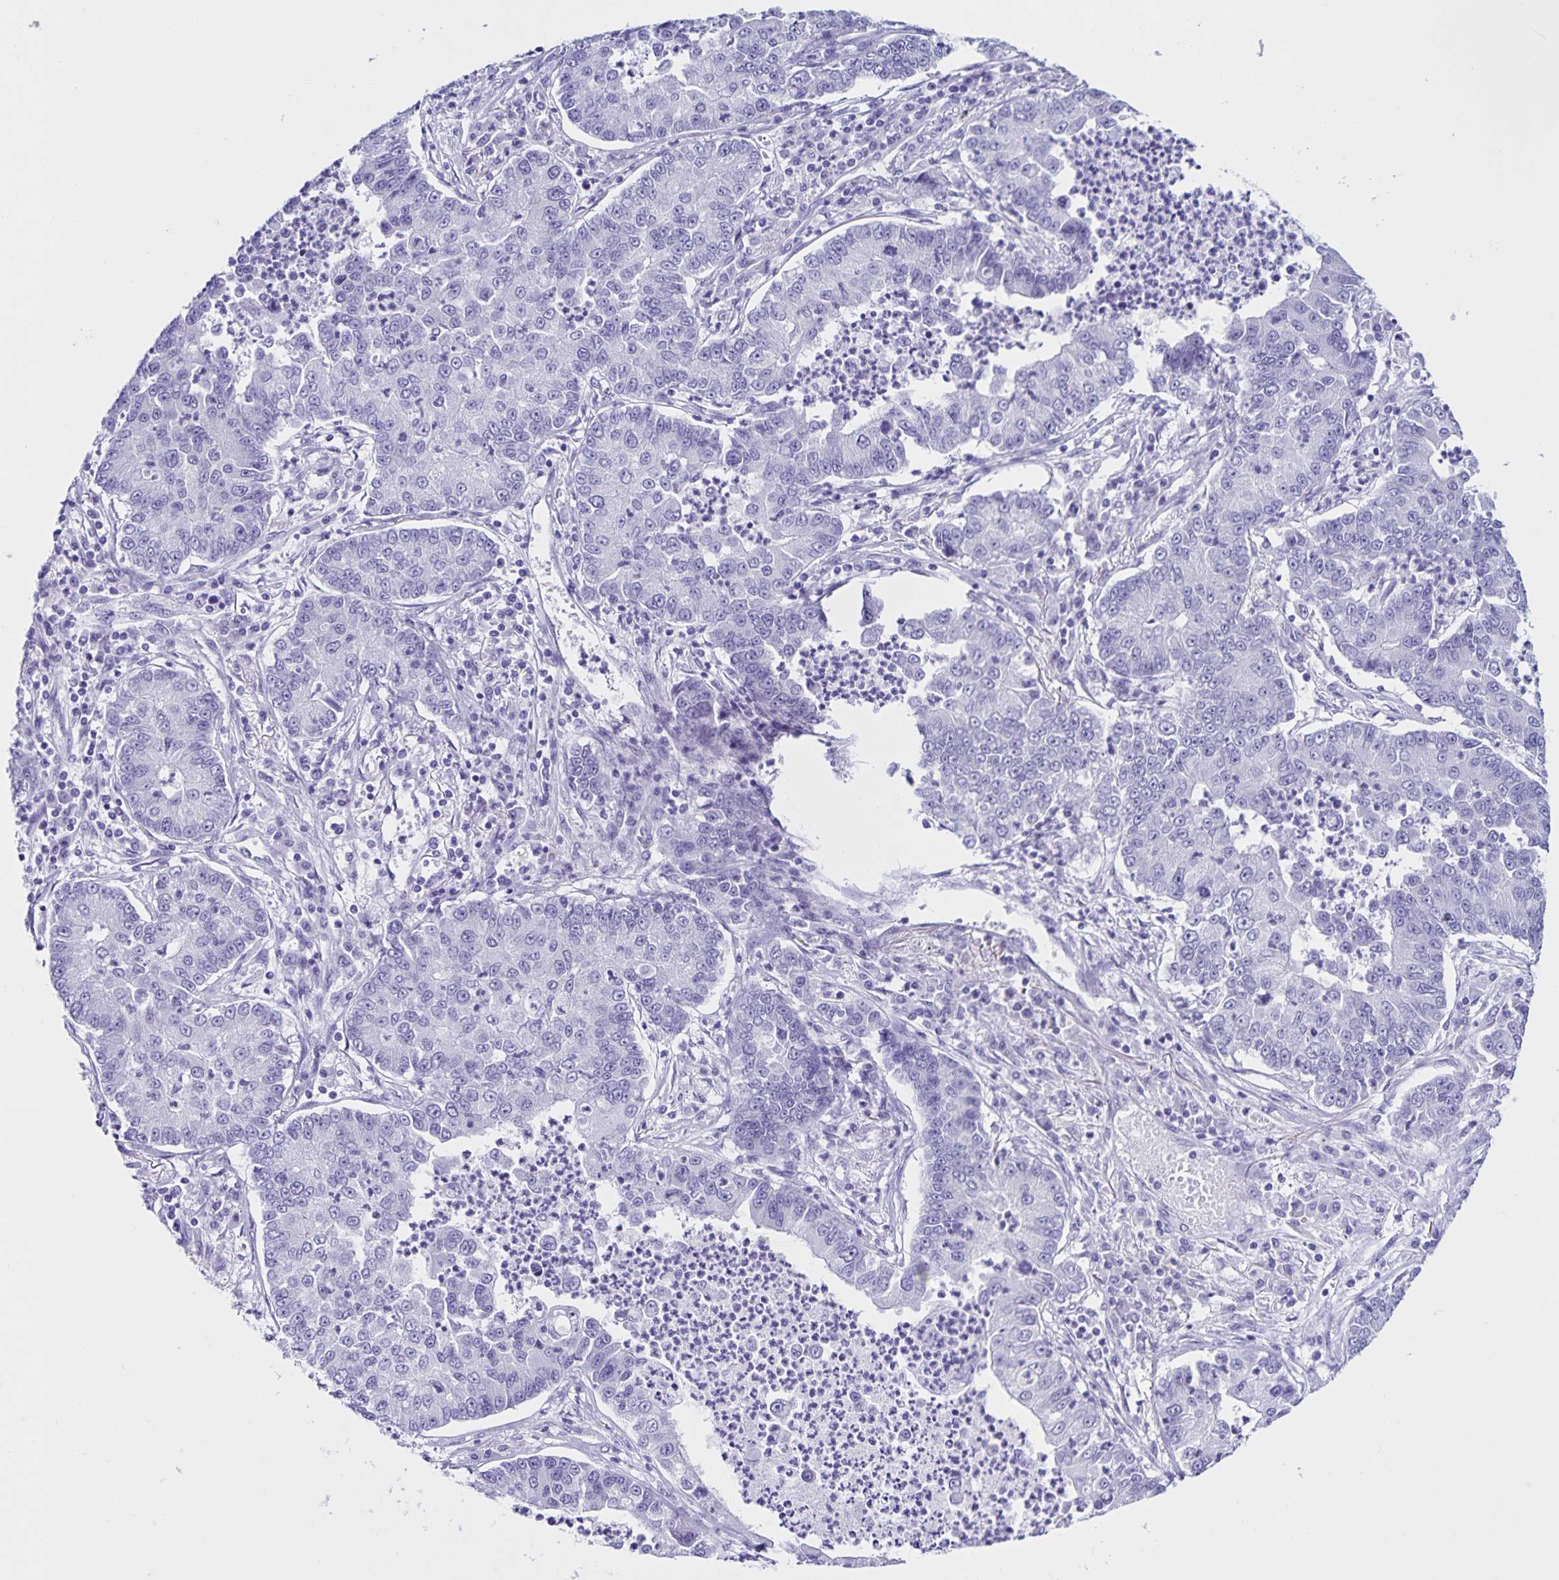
{"staining": {"intensity": "negative", "quantity": "none", "location": "none"}, "tissue": "lung cancer", "cell_type": "Tumor cells", "image_type": "cancer", "snomed": [{"axis": "morphology", "description": "Adenocarcinoma, NOS"}, {"axis": "topography", "description": "Lung"}], "caption": "A high-resolution photomicrograph shows IHC staining of adenocarcinoma (lung), which demonstrates no significant staining in tumor cells.", "gene": "FAM170A", "patient": {"sex": "female", "age": 57}}